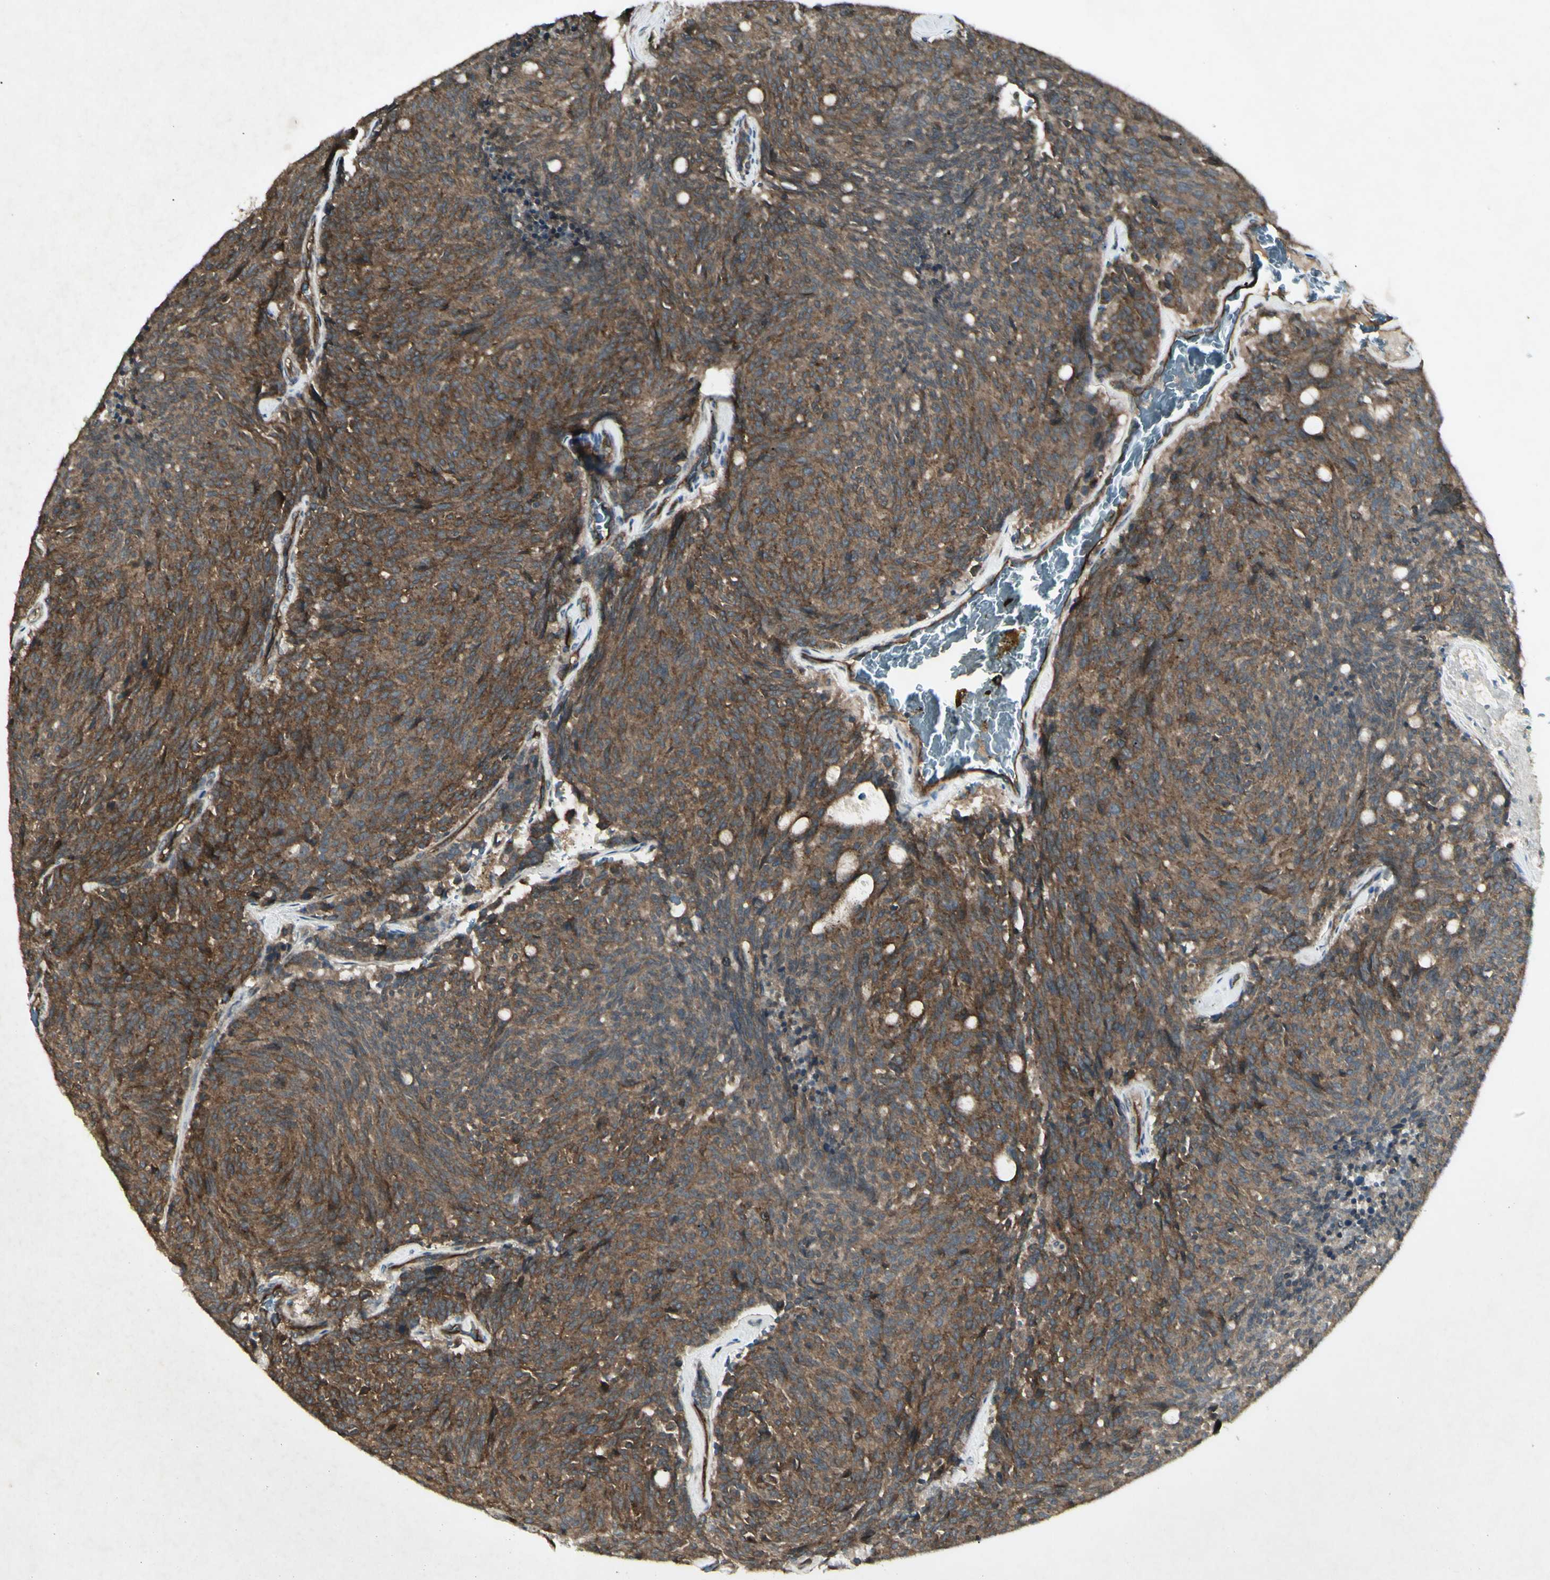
{"staining": {"intensity": "moderate", "quantity": ">75%", "location": "cytoplasmic/membranous"}, "tissue": "carcinoid", "cell_type": "Tumor cells", "image_type": "cancer", "snomed": [{"axis": "morphology", "description": "Carcinoid, malignant, NOS"}, {"axis": "topography", "description": "Pancreas"}], "caption": "Moderate cytoplasmic/membranous expression for a protein is present in approximately >75% of tumor cells of malignant carcinoid using IHC.", "gene": "JAG1", "patient": {"sex": "female", "age": 54}}